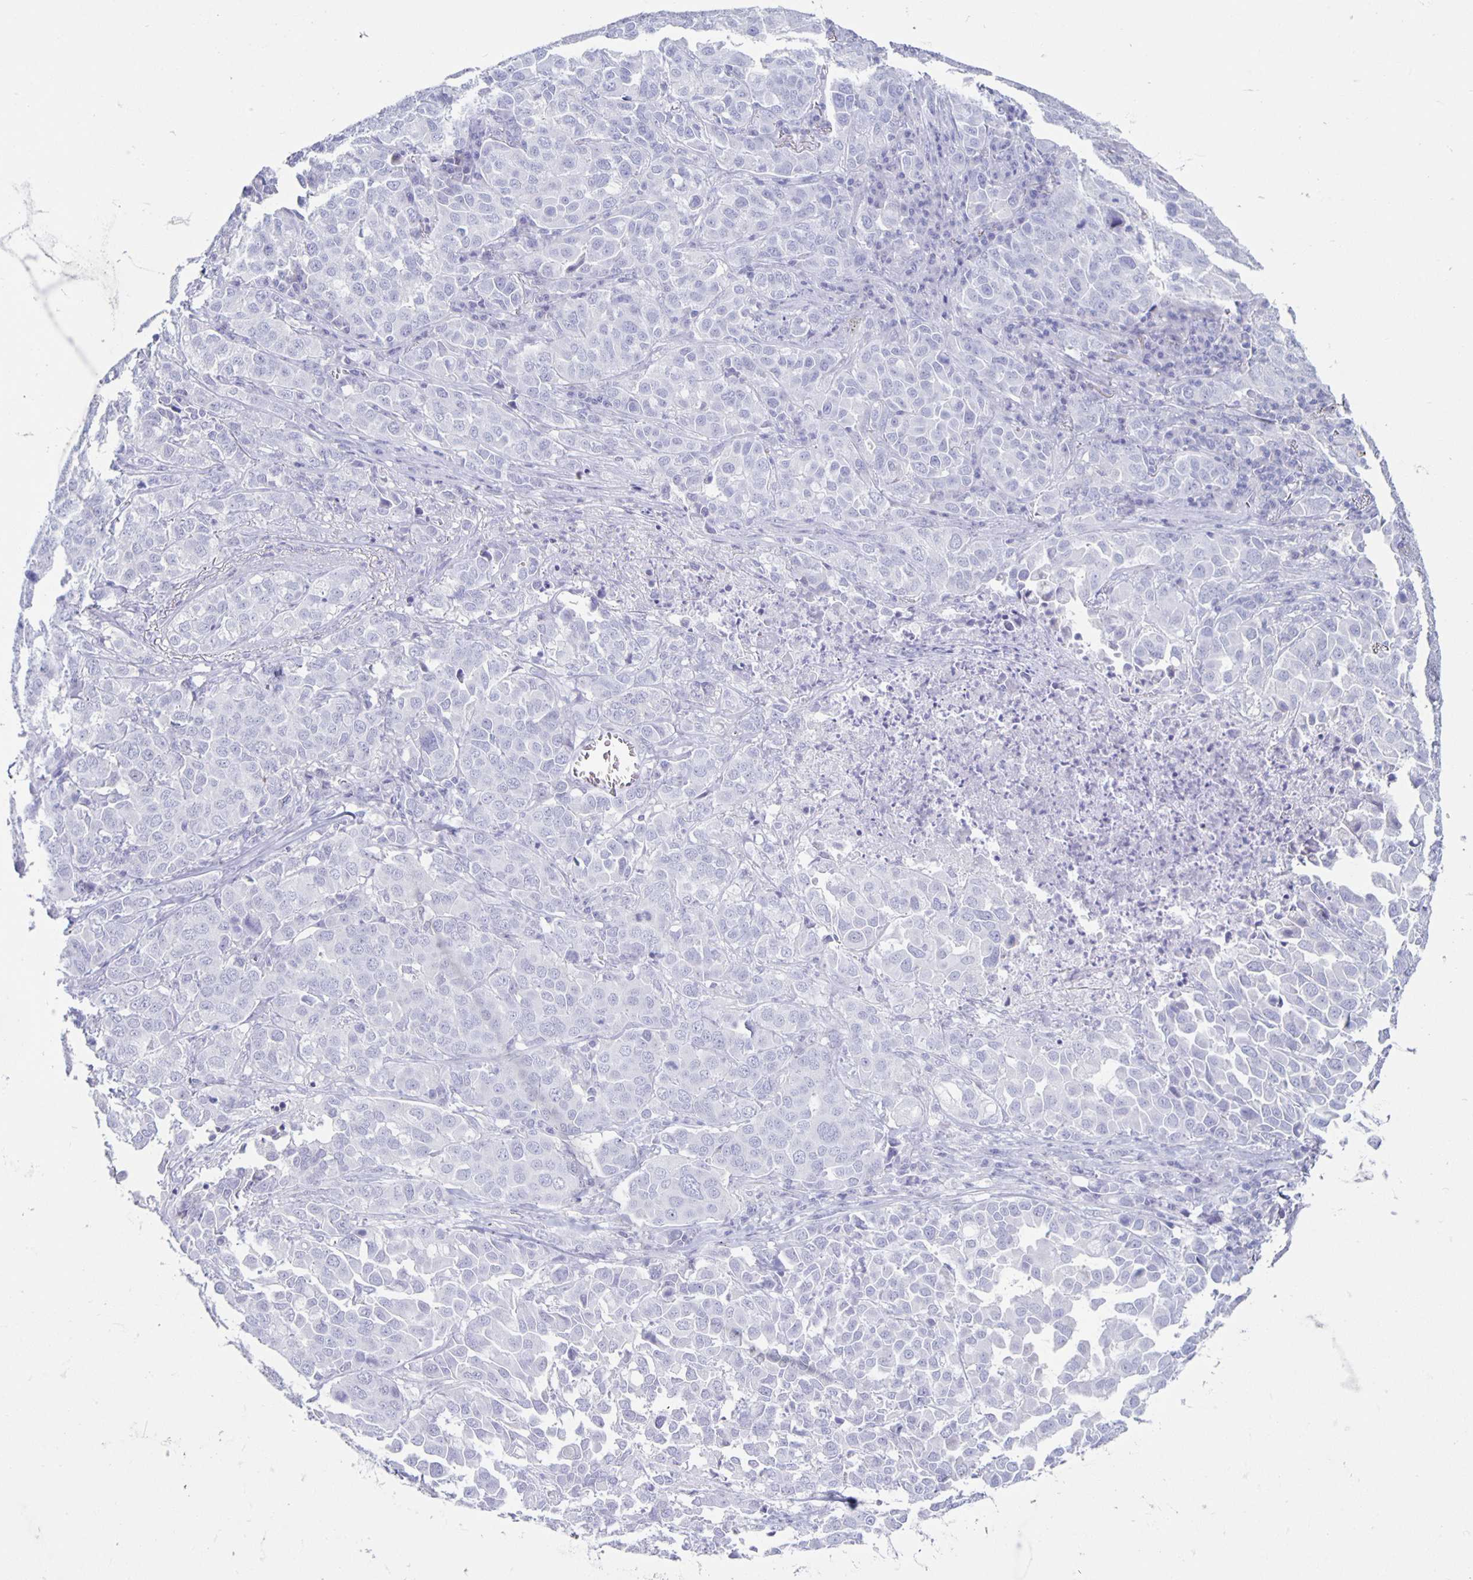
{"staining": {"intensity": "negative", "quantity": "none", "location": "none"}, "tissue": "lung cancer", "cell_type": "Tumor cells", "image_type": "cancer", "snomed": [{"axis": "morphology", "description": "Adenocarcinoma, NOS"}, {"axis": "morphology", "description": "Adenocarcinoma, metastatic, NOS"}, {"axis": "topography", "description": "Lymph node"}, {"axis": "topography", "description": "Lung"}], "caption": "A histopathology image of lung cancer (metastatic adenocarcinoma) stained for a protein demonstrates no brown staining in tumor cells. (DAB immunohistochemistry (IHC), high magnification).", "gene": "CT45A5", "patient": {"sex": "female", "age": 65}}